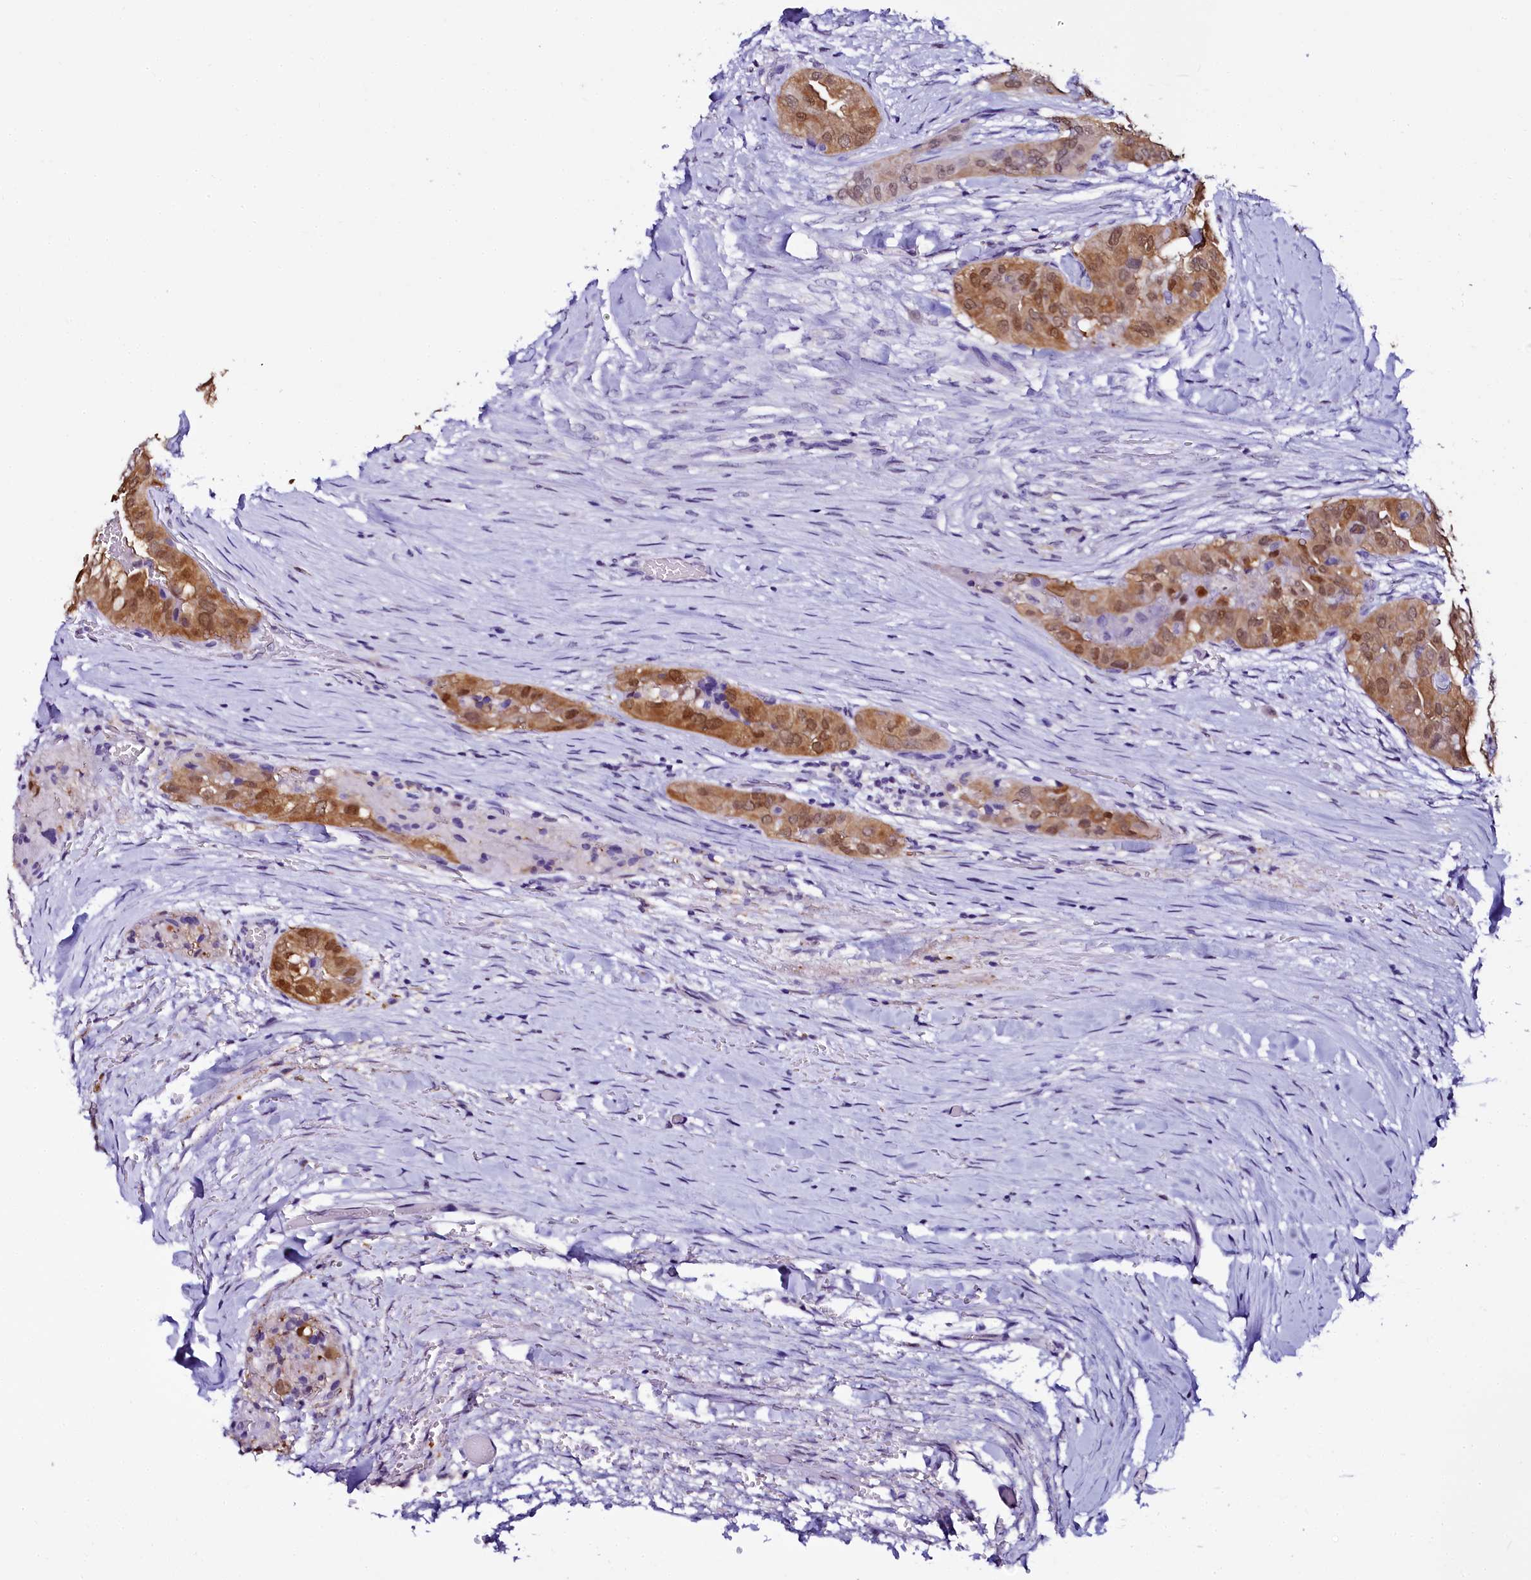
{"staining": {"intensity": "moderate", "quantity": "25%-75%", "location": "cytoplasmic/membranous,nuclear"}, "tissue": "thyroid cancer", "cell_type": "Tumor cells", "image_type": "cancer", "snomed": [{"axis": "morphology", "description": "Papillary adenocarcinoma, NOS"}, {"axis": "topography", "description": "Thyroid gland"}], "caption": "The micrograph reveals immunohistochemical staining of thyroid papillary adenocarcinoma. There is moderate cytoplasmic/membranous and nuclear expression is seen in about 25%-75% of tumor cells.", "gene": "SORD", "patient": {"sex": "female", "age": 59}}